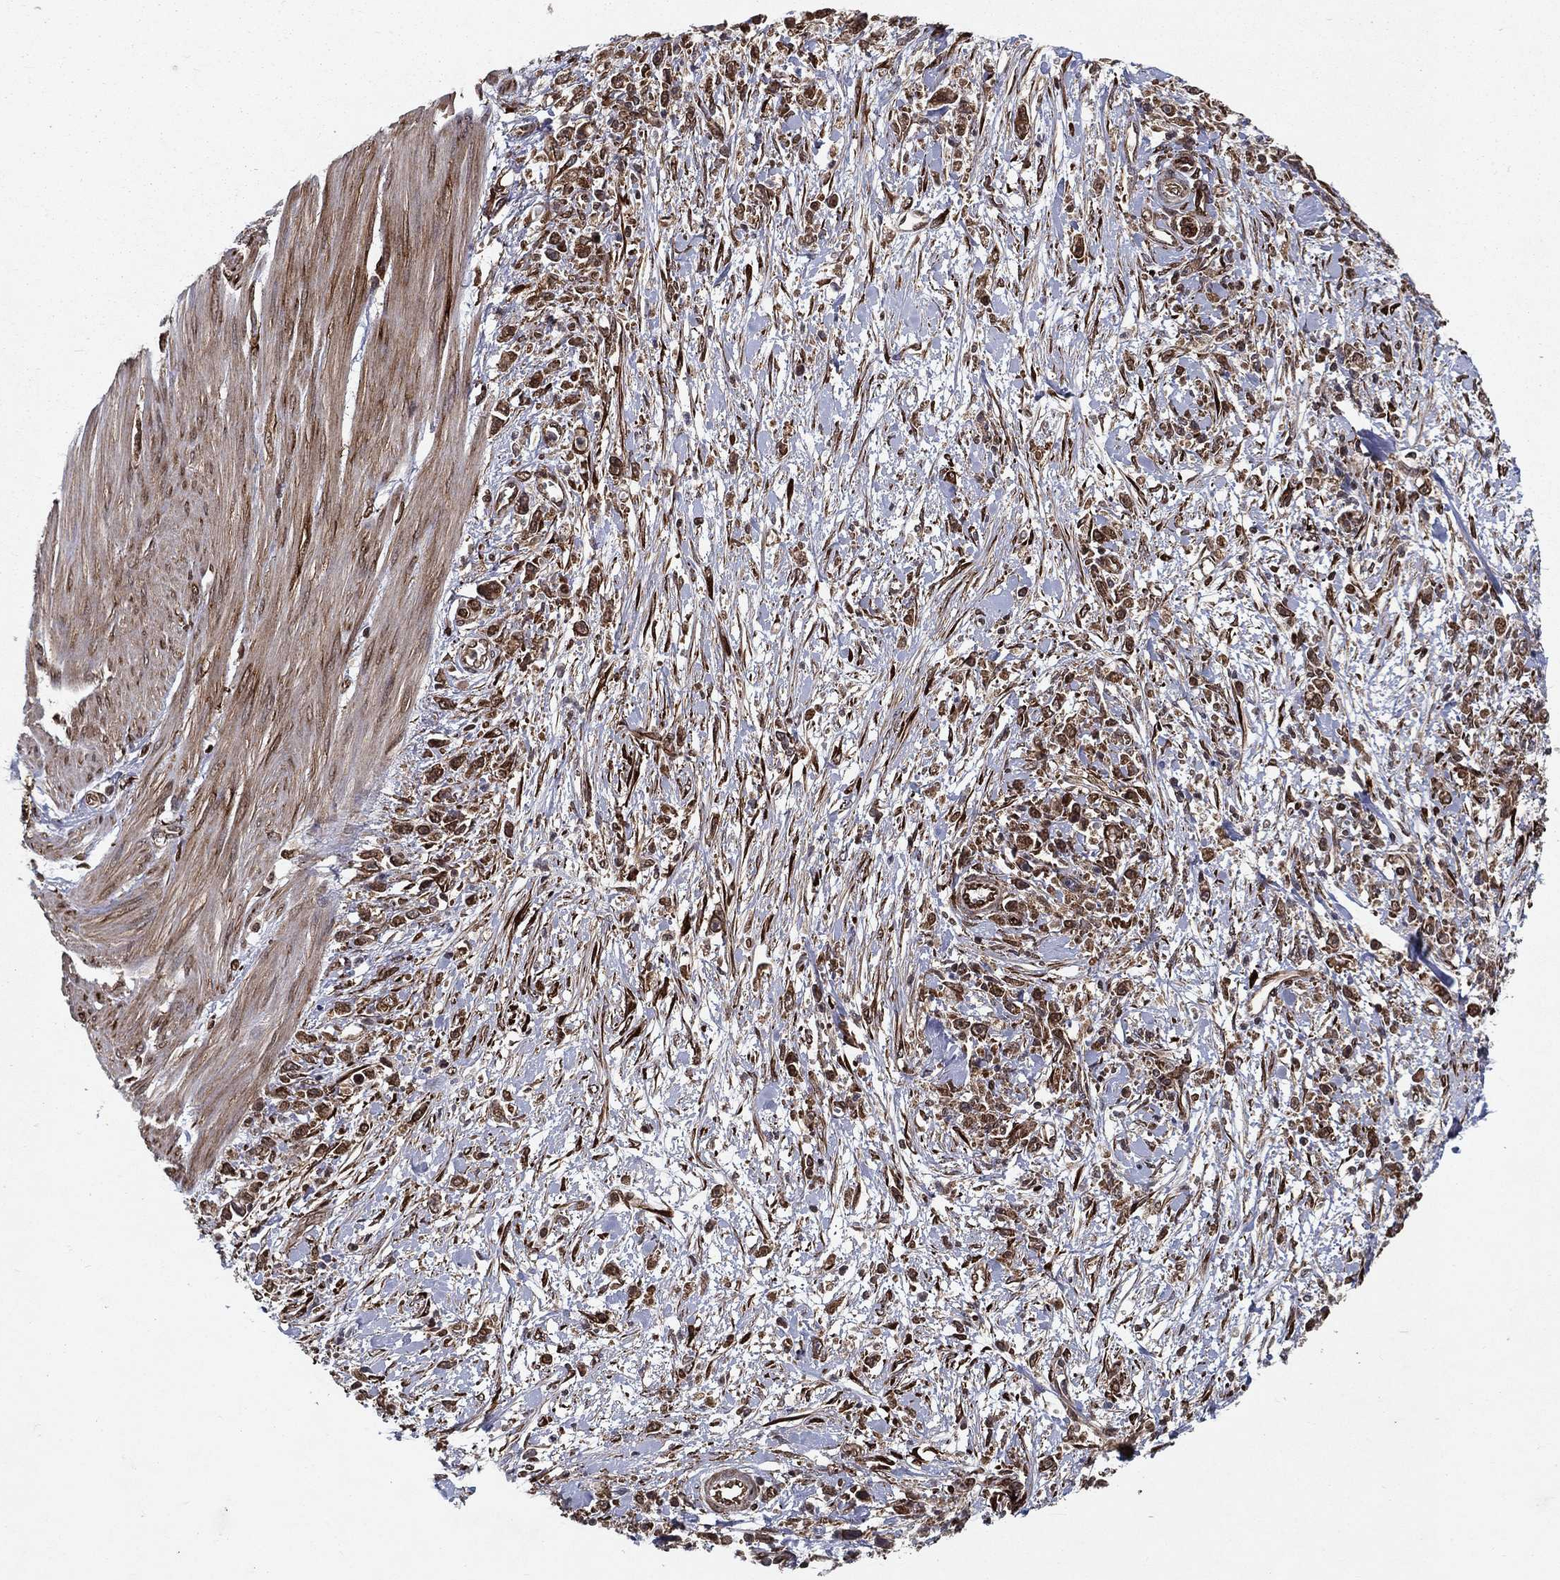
{"staining": {"intensity": "strong", "quantity": ">75%", "location": "cytoplasmic/membranous"}, "tissue": "stomach cancer", "cell_type": "Tumor cells", "image_type": "cancer", "snomed": [{"axis": "morphology", "description": "Adenocarcinoma, NOS"}, {"axis": "topography", "description": "Stomach"}], "caption": "This histopathology image reveals stomach adenocarcinoma stained with IHC to label a protein in brown. The cytoplasmic/membranous of tumor cells show strong positivity for the protein. Nuclei are counter-stained blue.", "gene": "CERS2", "patient": {"sex": "female", "age": 59}}